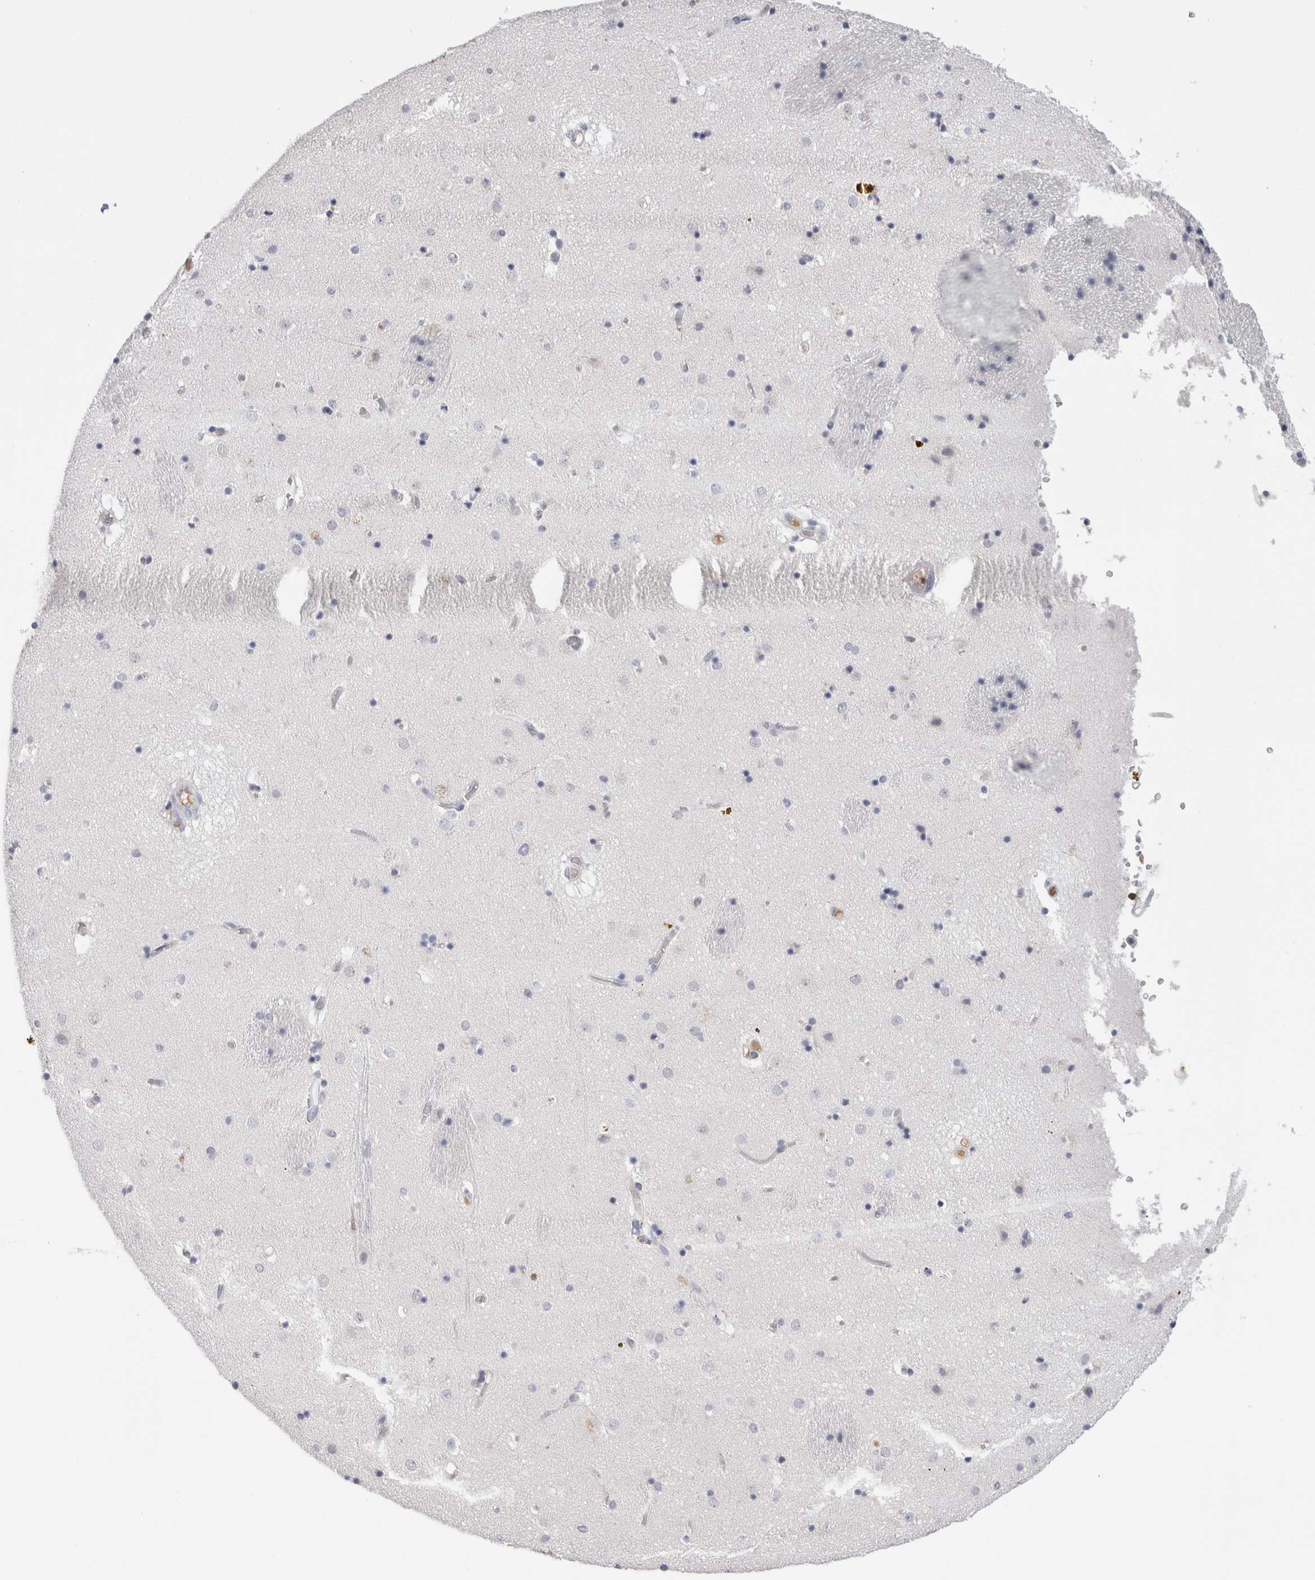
{"staining": {"intensity": "negative", "quantity": "none", "location": "none"}, "tissue": "caudate", "cell_type": "Glial cells", "image_type": "normal", "snomed": [{"axis": "morphology", "description": "Normal tissue, NOS"}, {"axis": "topography", "description": "Lateral ventricle wall"}], "caption": "High power microscopy histopathology image of an immunohistochemistry photomicrograph of unremarkable caudate, revealing no significant expression in glial cells. (DAB (3,3'-diaminobenzidine) IHC, high magnification).", "gene": "FABP4", "patient": {"sex": "male", "age": 70}}